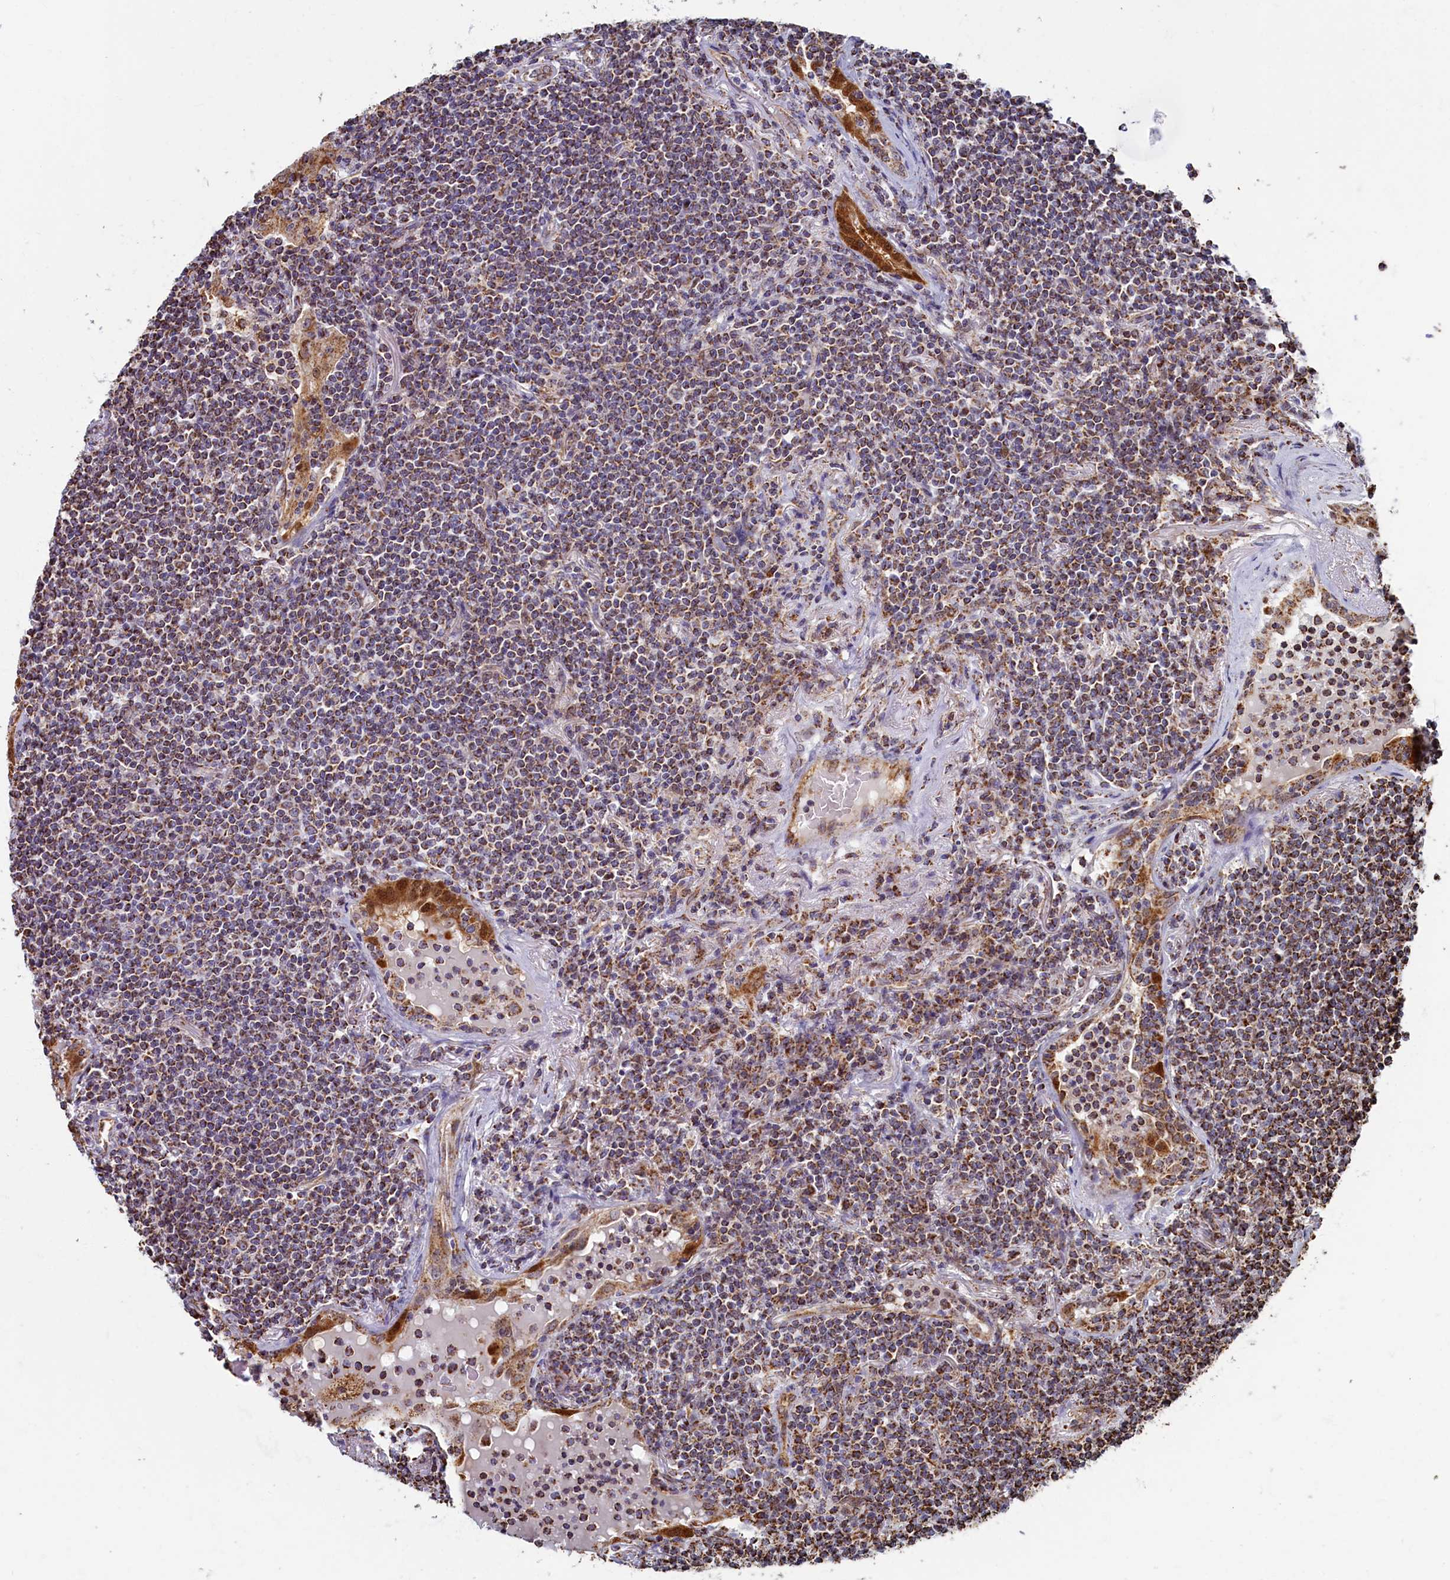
{"staining": {"intensity": "moderate", "quantity": "25%-75%", "location": "cytoplasmic/membranous"}, "tissue": "lymphoma", "cell_type": "Tumor cells", "image_type": "cancer", "snomed": [{"axis": "morphology", "description": "Malignant lymphoma, non-Hodgkin's type, Low grade"}, {"axis": "topography", "description": "Lung"}], "caption": "Human lymphoma stained with a brown dye displays moderate cytoplasmic/membranous positive positivity in approximately 25%-75% of tumor cells.", "gene": "SPR", "patient": {"sex": "female", "age": 71}}